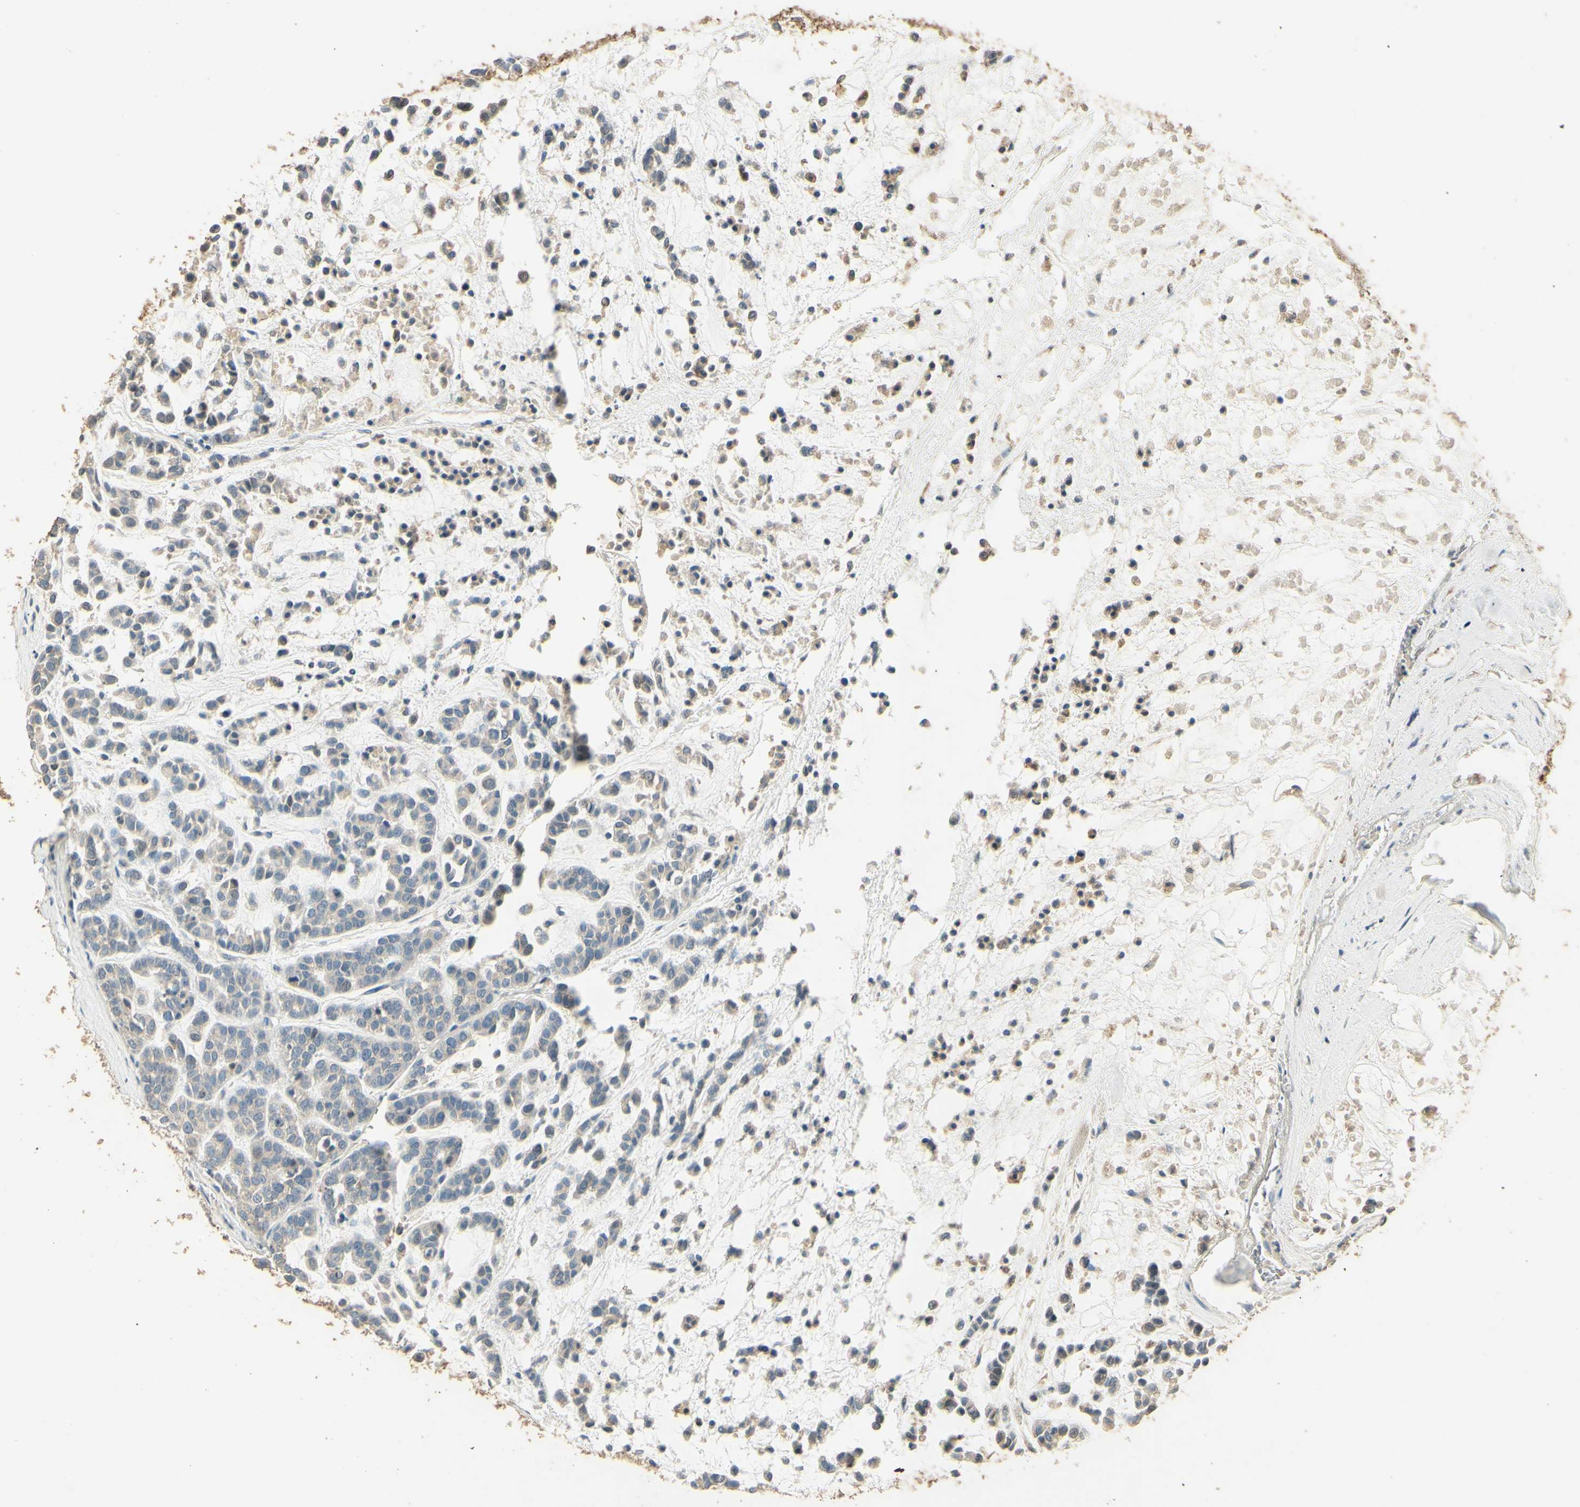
{"staining": {"intensity": "negative", "quantity": "none", "location": "none"}, "tissue": "head and neck cancer", "cell_type": "Tumor cells", "image_type": "cancer", "snomed": [{"axis": "morphology", "description": "Adenocarcinoma, NOS"}, {"axis": "morphology", "description": "Adenoma, NOS"}, {"axis": "topography", "description": "Head-Neck"}], "caption": "DAB (3,3'-diaminobenzidine) immunohistochemical staining of head and neck cancer (adenoma) demonstrates no significant positivity in tumor cells. (DAB (3,3'-diaminobenzidine) immunohistochemistry (IHC) with hematoxylin counter stain).", "gene": "ARHGEF17", "patient": {"sex": "female", "age": 55}}